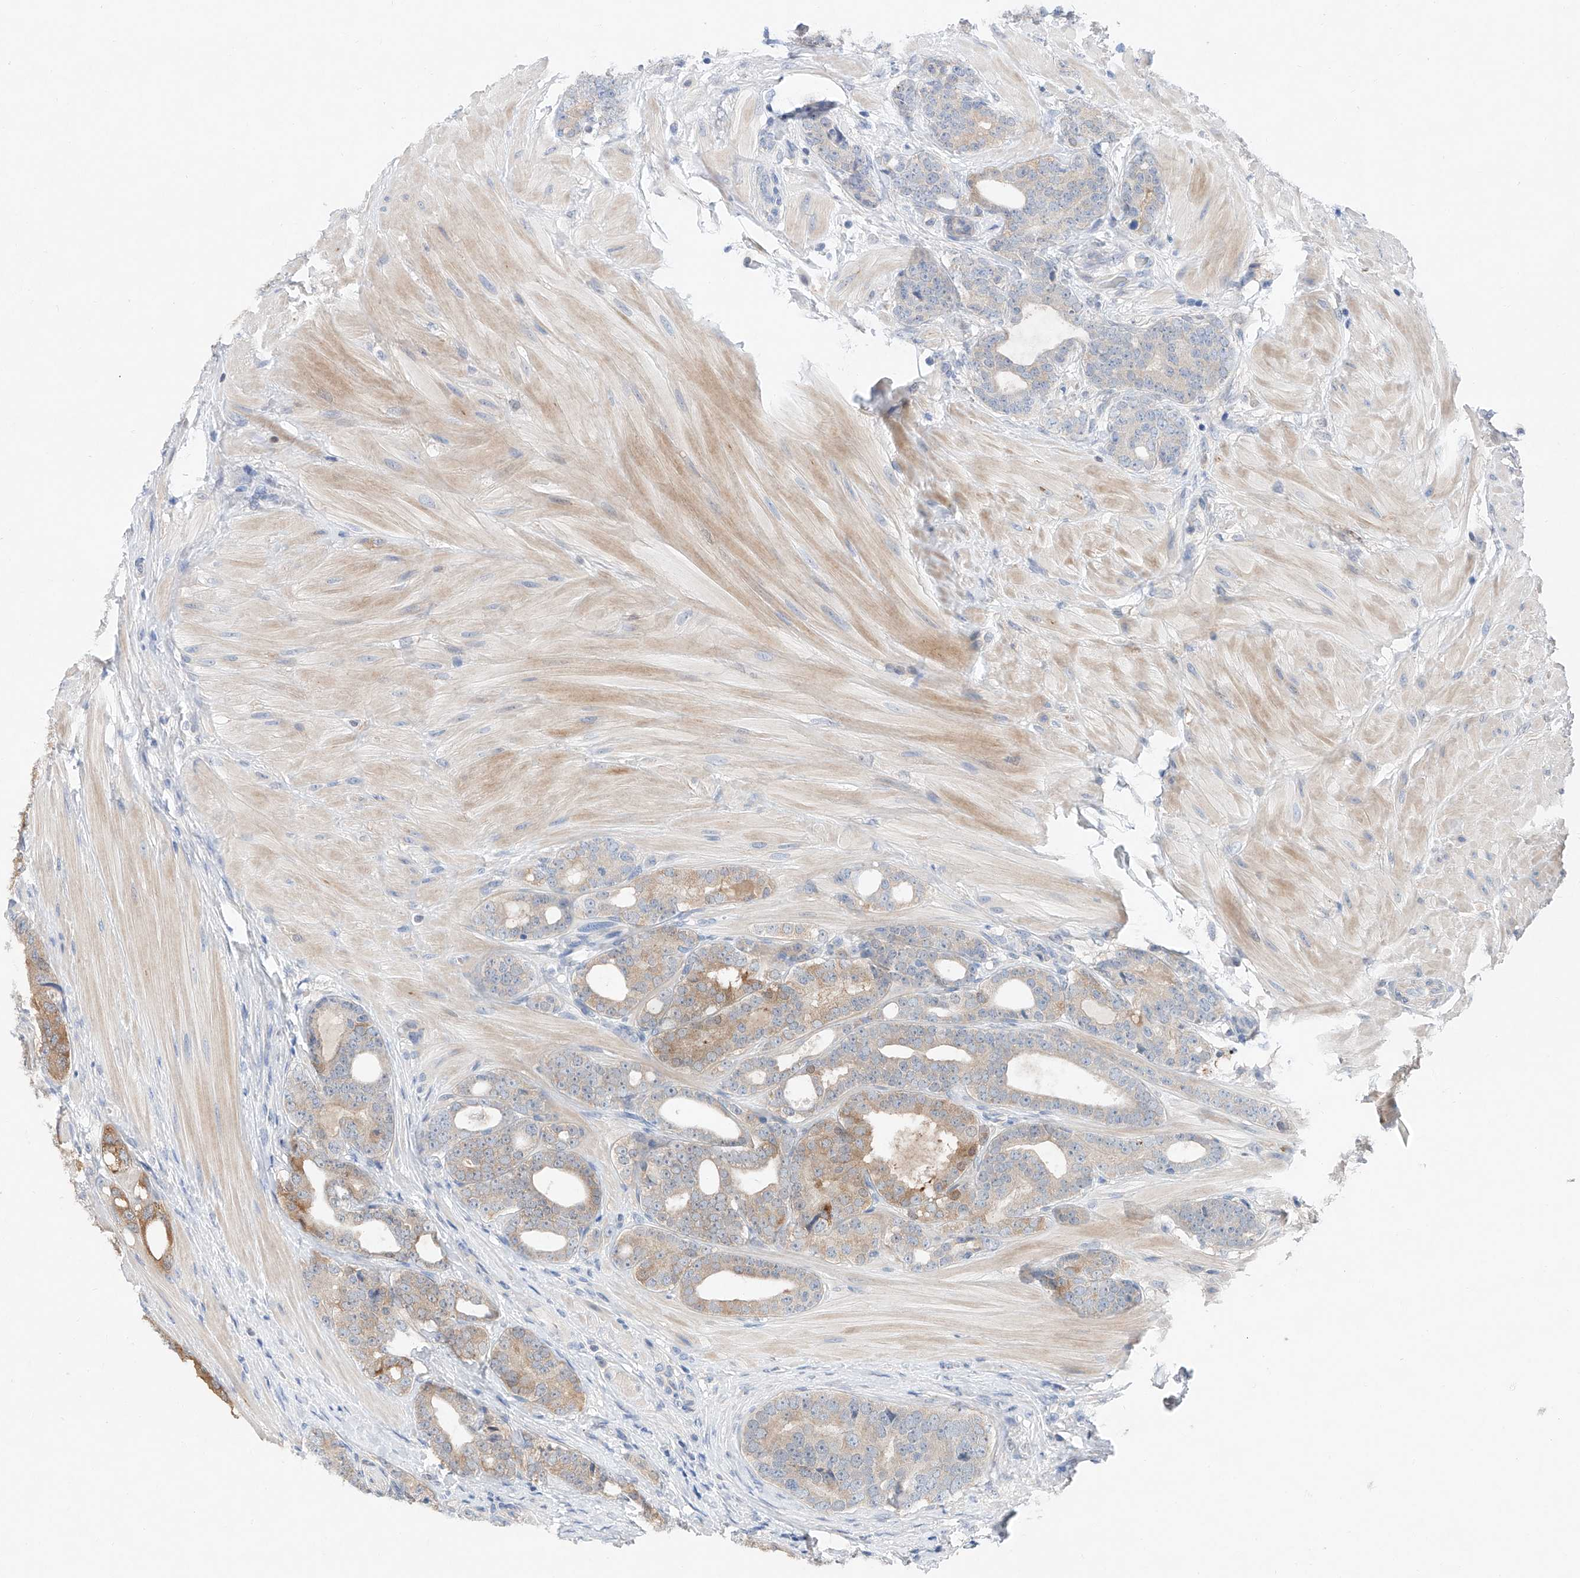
{"staining": {"intensity": "moderate", "quantity": "<25%", "location": "cytoplasmic/membranous"}, "tissue": "prostate cancer", "cell_type": "Tumor cells", "image_type": "cancer", "snomed": [{"axis": "morphology", "description": "Adenocarcinoma, High grade"}, {"axis": "topography", "description": "Prostate"}], "caption": "A brown stain shows moderate cytoplasmic/membranous positivity of a protein in prostate cancer (adenocarcinoma (high-grade)) tumor cells.", "gene": "FUCA2", "patient": {"sex": "male", "age": 56}}